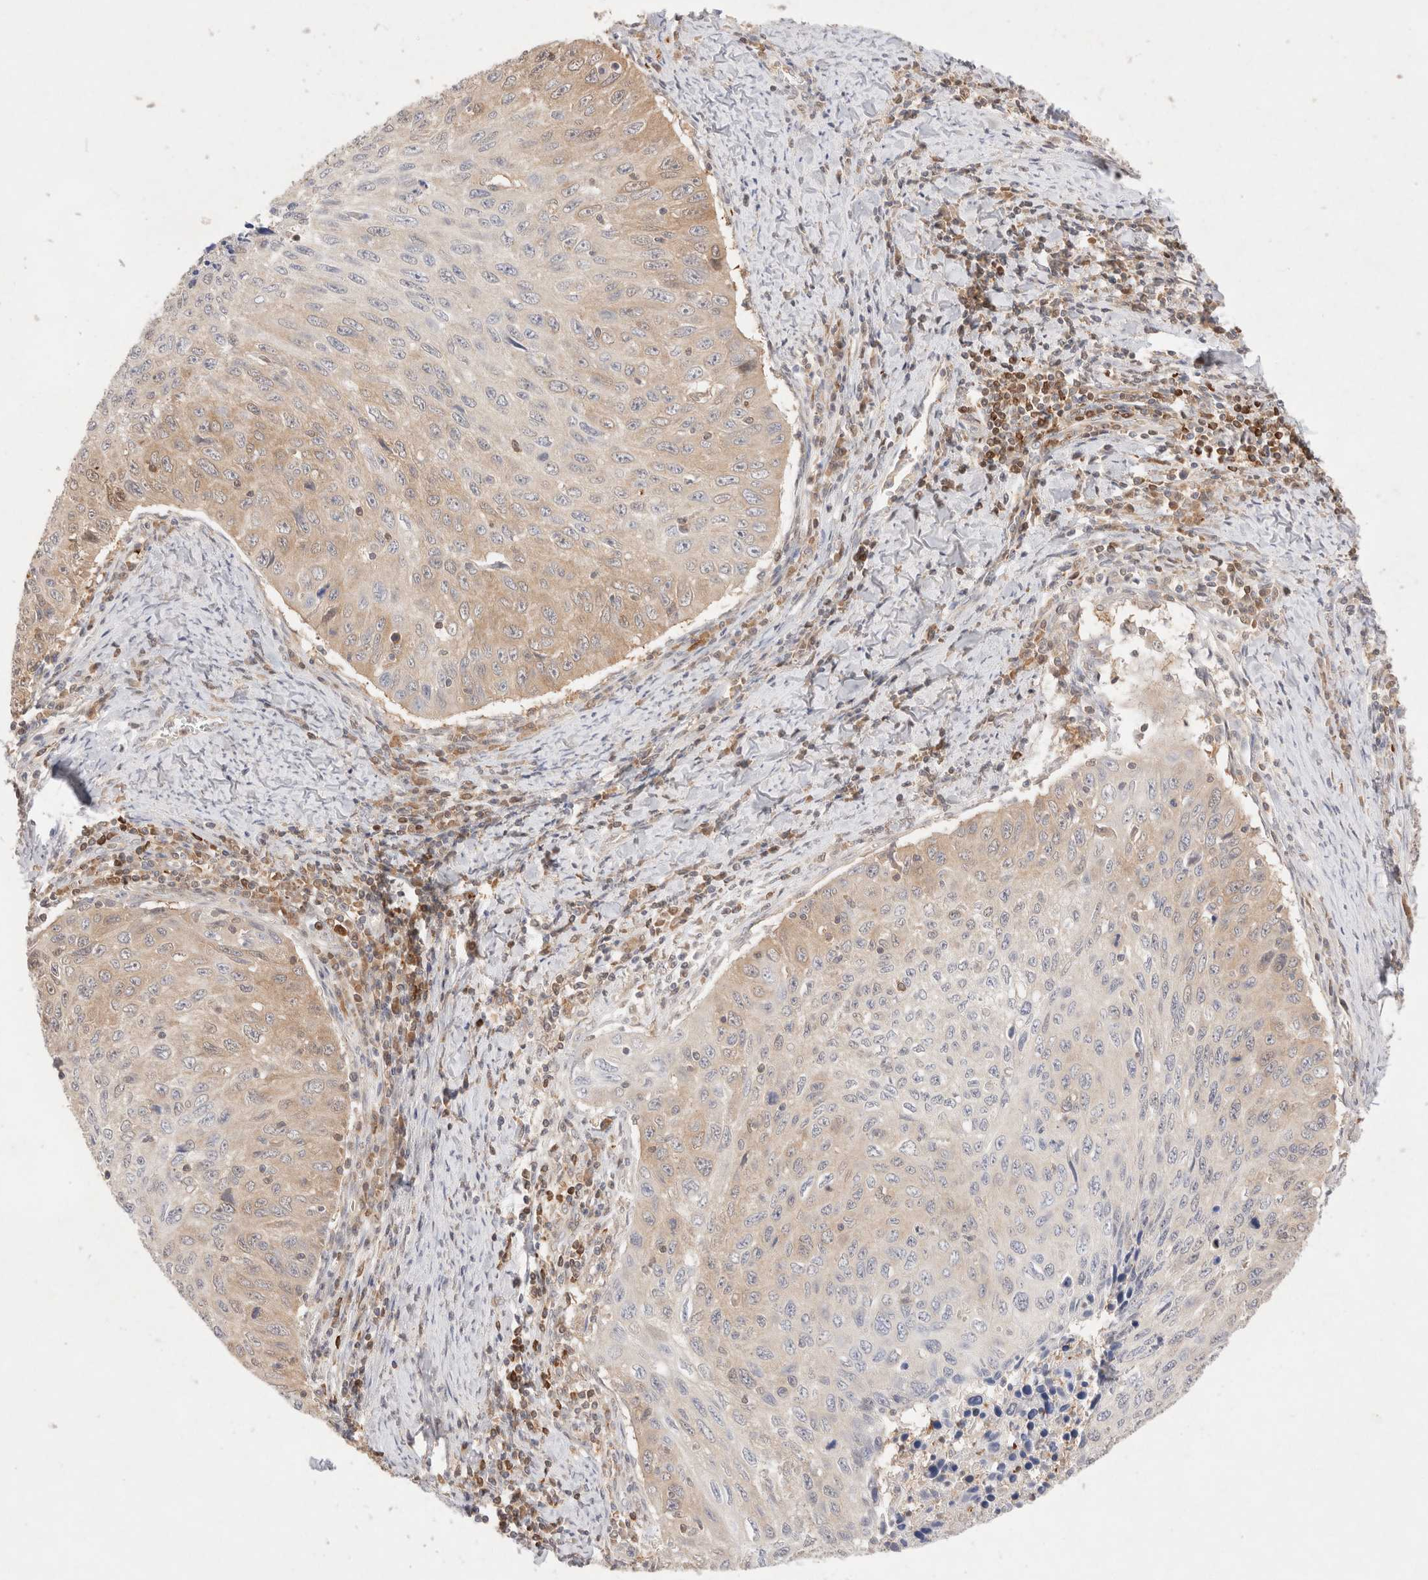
{"staining": {"intensity": "weak", "quantity": "25%-75%", "location": "cytoplasmic/membranous,nuclear"}, "tissue": "cervical cancer", "cell_type": "Tumor cells", "image_type": "cancer", "snomed": [{"axis": "morphology", "description": "Squamous cell carcinoma, NOS"}, {"axis": "topography", "description": "Cervix"}], "caption": "Immunohistochemical staining of human squamous cell carcinoma (cervical) shows low levels of weak cytoplasmic/membranous and nuclear protein expression in approximately 25%-75% of tumor cells.", "gene": "STARD10", "patient": {"sex": "female", "age": 53}}